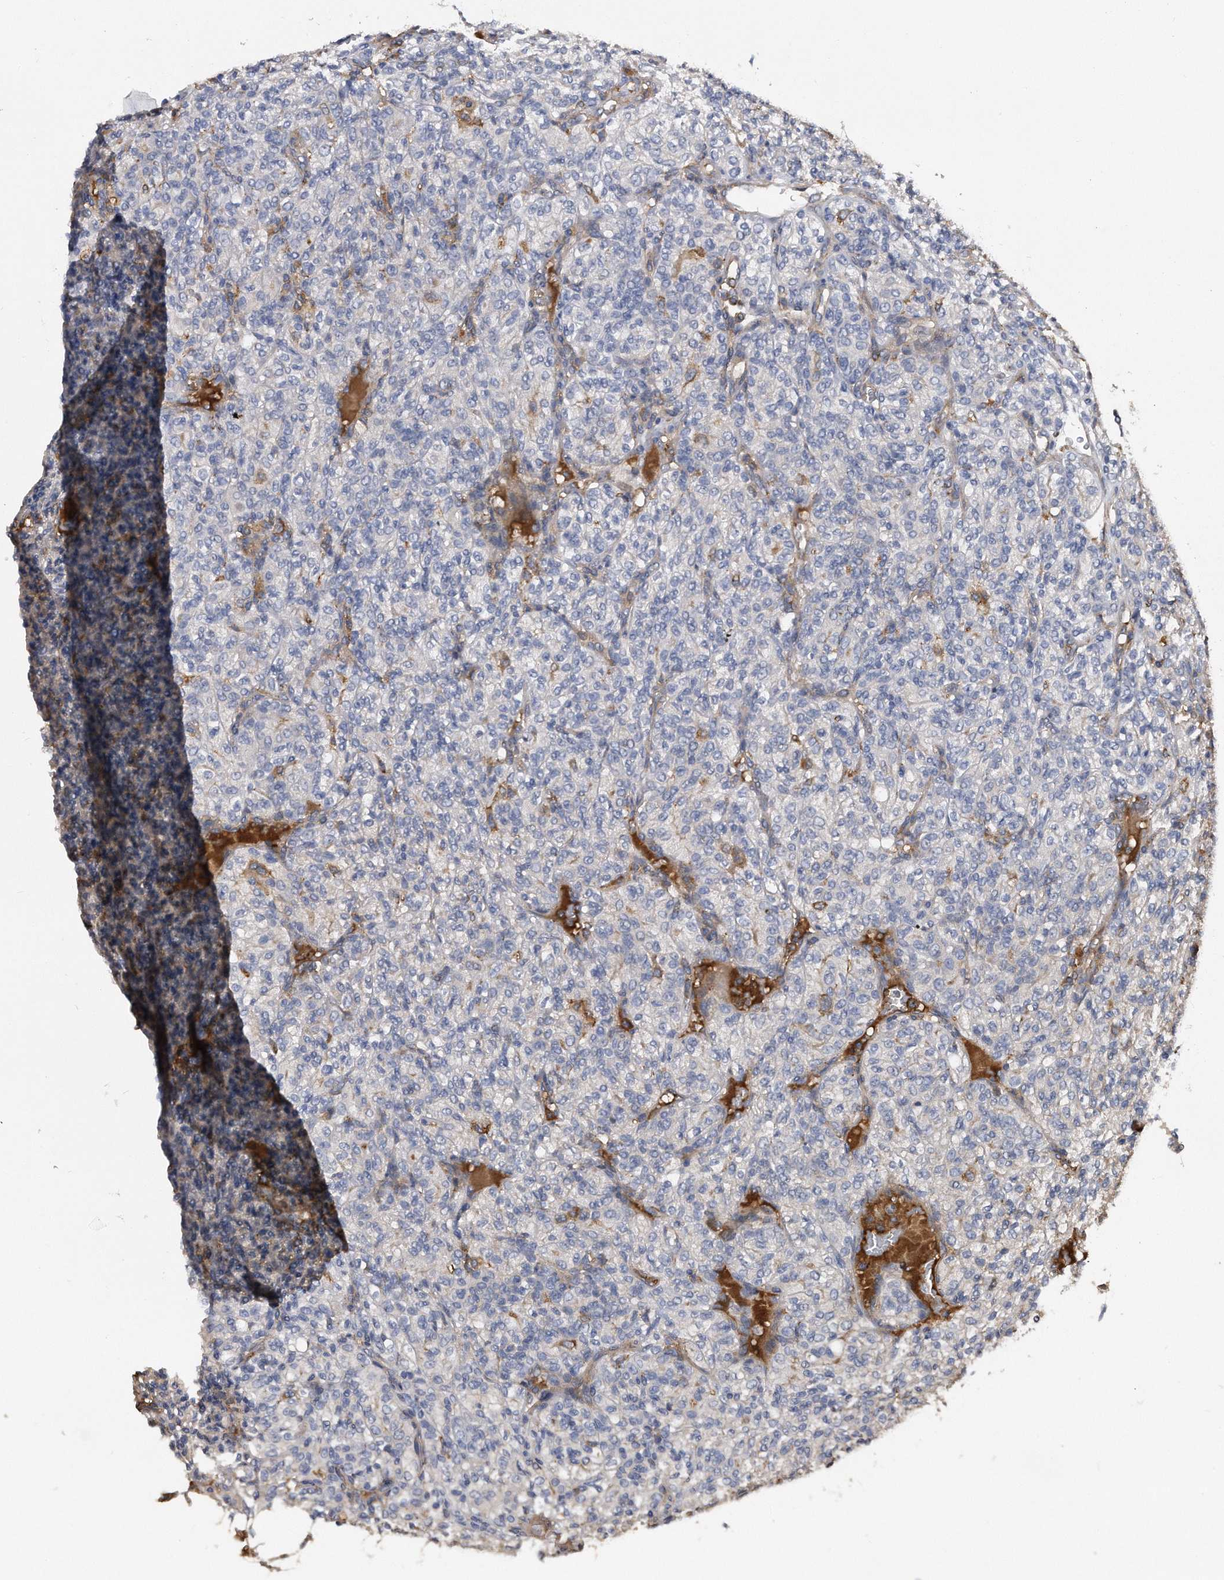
{"staining": {"intensity": "negative", "quantity": "none", "location": "none"}, "tissue": "renal cancer", "cell_type": "Tumor cells", "image_type": "cancer", "snomed": [{"axis": "morphology", "description": "Adenocarcinoma, NOS"}, {"axis": "topography", "description": "Kidney"}], "caption": "IHC of human renal adenocarcinoma shows no positivity in tumor cells.", "gene": "KCND3", "patient": {"sex": "male", "age": 77}}